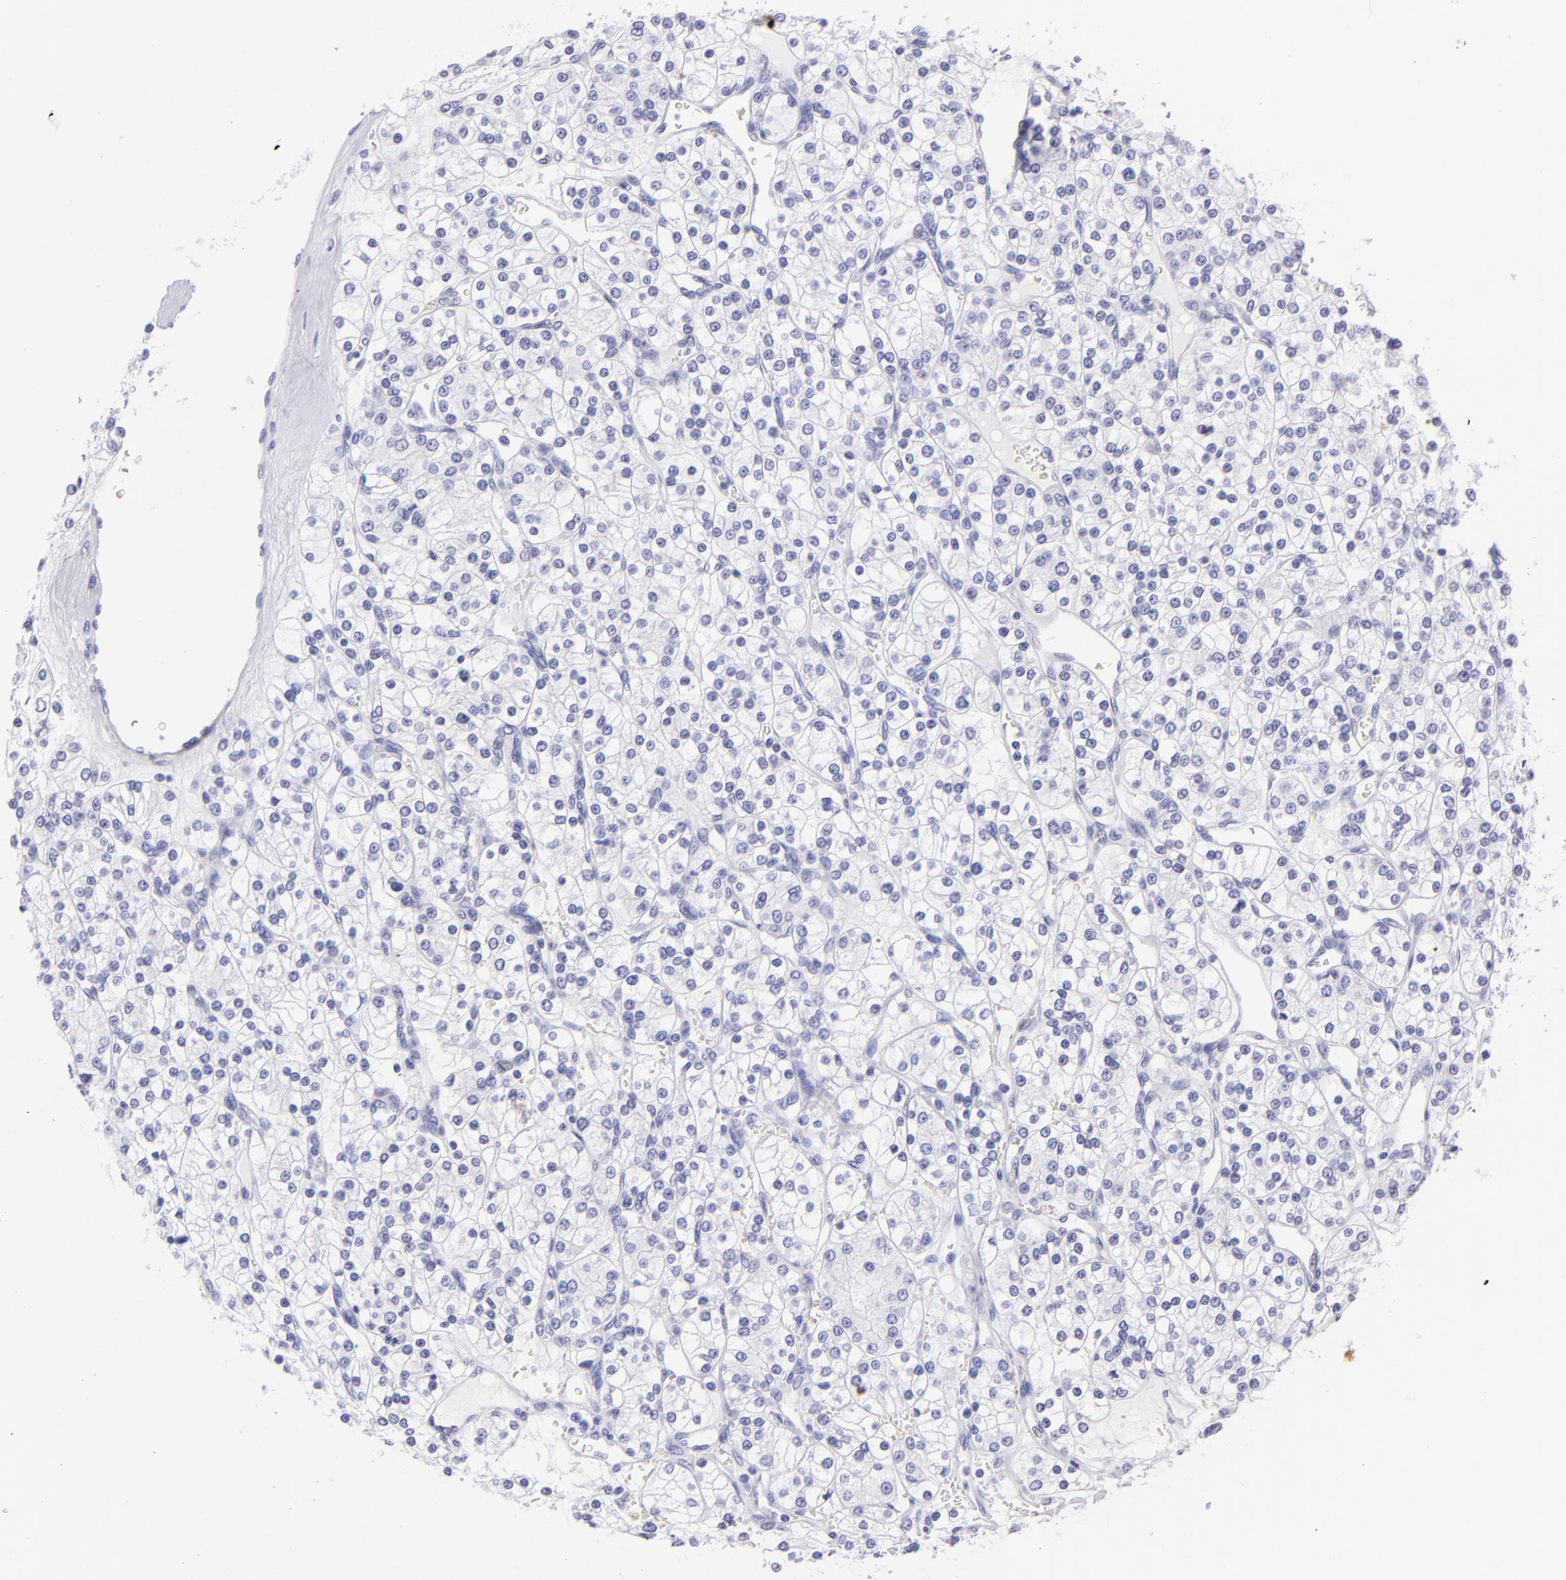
{"staining": {"intensity": "negative", "quantity": "none", "location": "none"}, "tissue": "renal cancer", "cell_type": "Tumor cells", "image_type": "cancer", "snomed": [{"axis": "morphology", "description": "Adenocarcinoma, NOS"}, {"axis": "topography", "description": "Kidney"}], "caption": "Renal cancer stained for a protein using IHC shows no staining tumor cells.", "gene": "PRPH", "patient": {"sex": "female", "age": 62}}